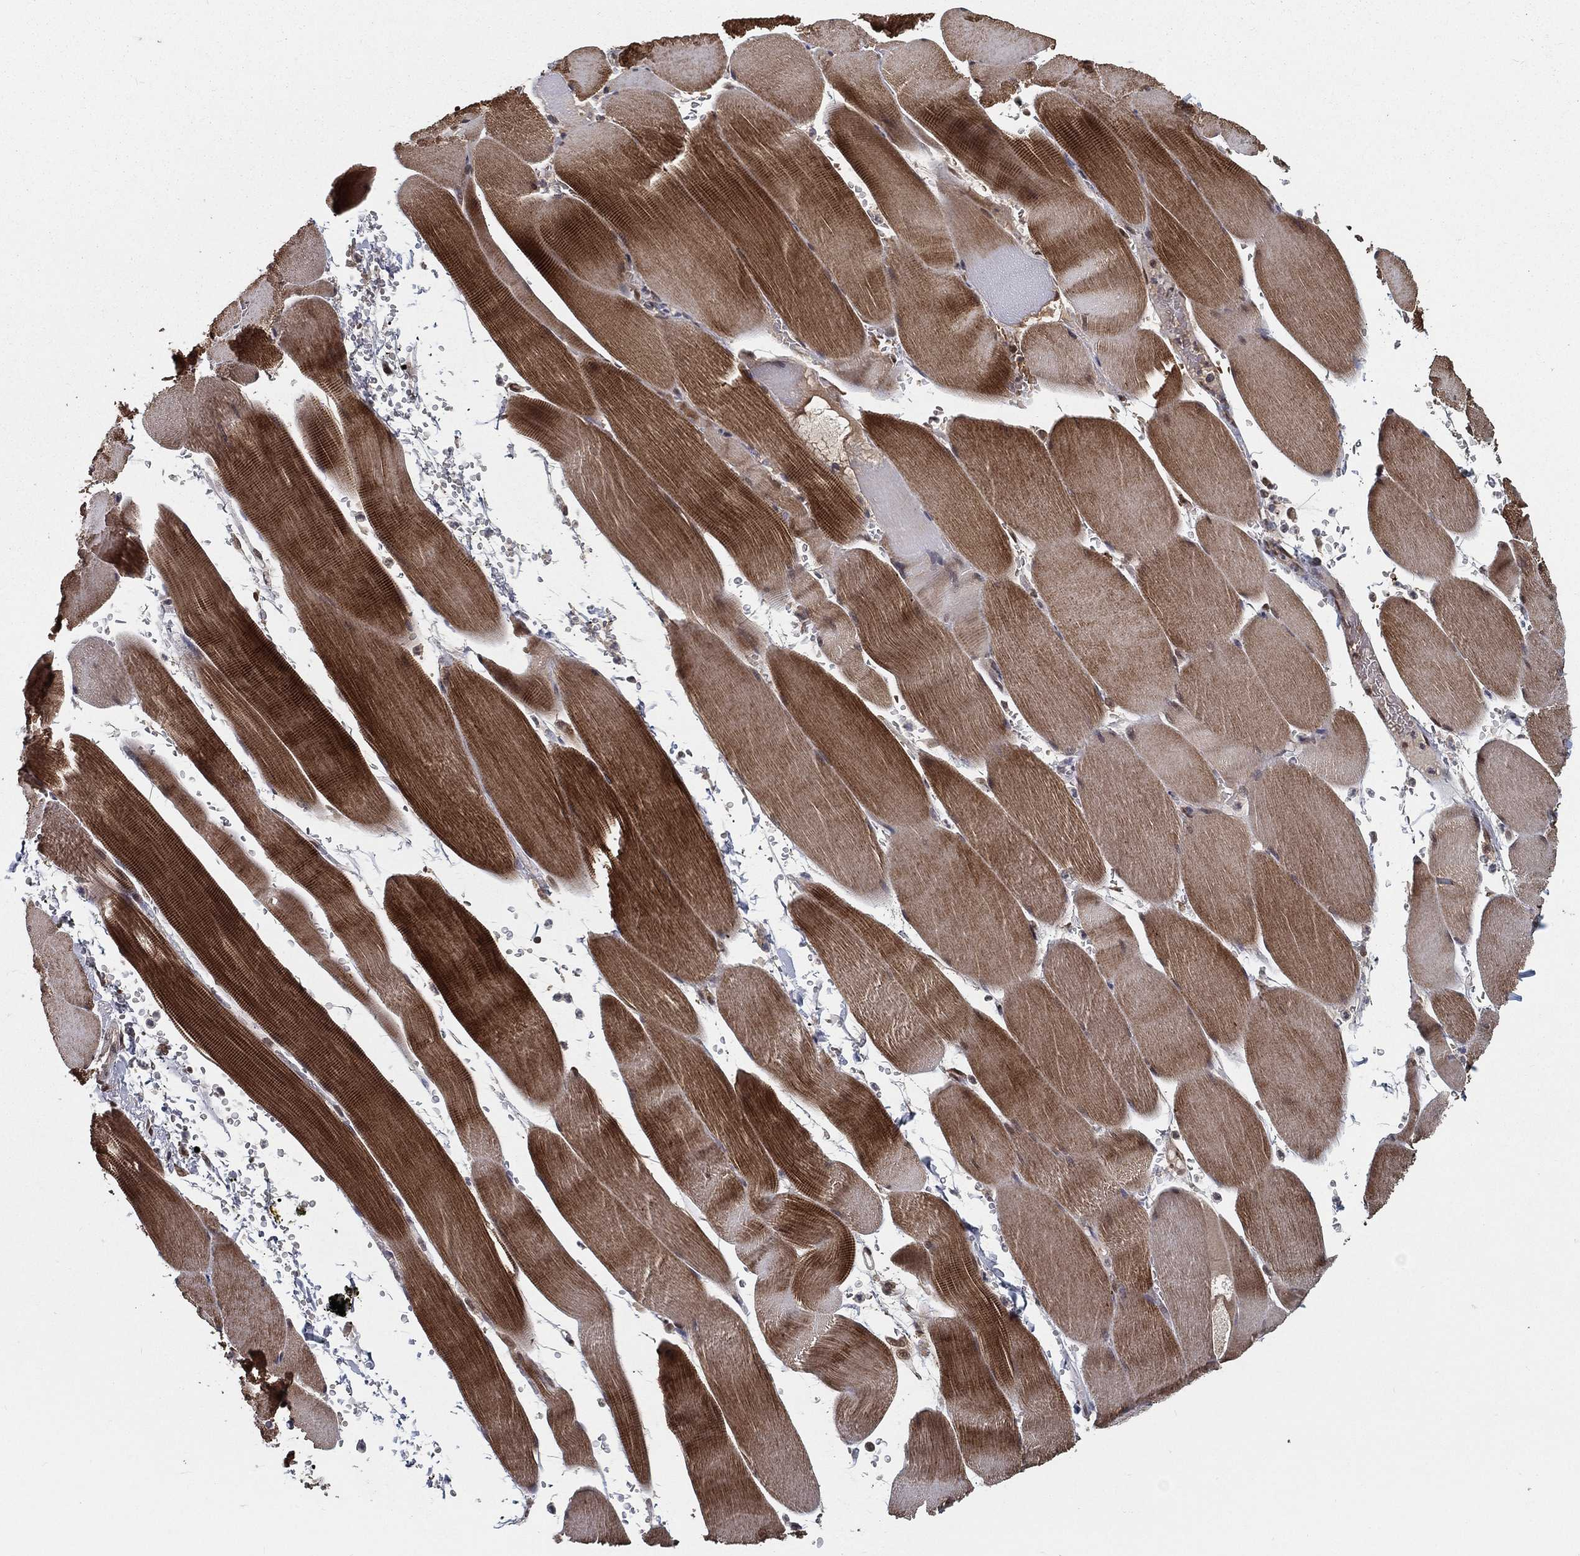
{"staining": {"intensity": "strong", "quantity": "25%-75%", "location": "cytoplasmic/membranous"}, "tissue": "skeletal muscle", "cell_type": "Myocytes", "image_type": "normal", "snomed": [{"axis": "morphology", "description": "Normal tissue, NOS"}, {"axis": "topography", "description": "Skeletal muscle"}], "caption": "A brown stain shows strong cytoplasmic/membranous staining of a protein in myocytes of benign human skeletal muscle.", "gene": "CARM1", "patient": {"sex": "male", "age": 56}}